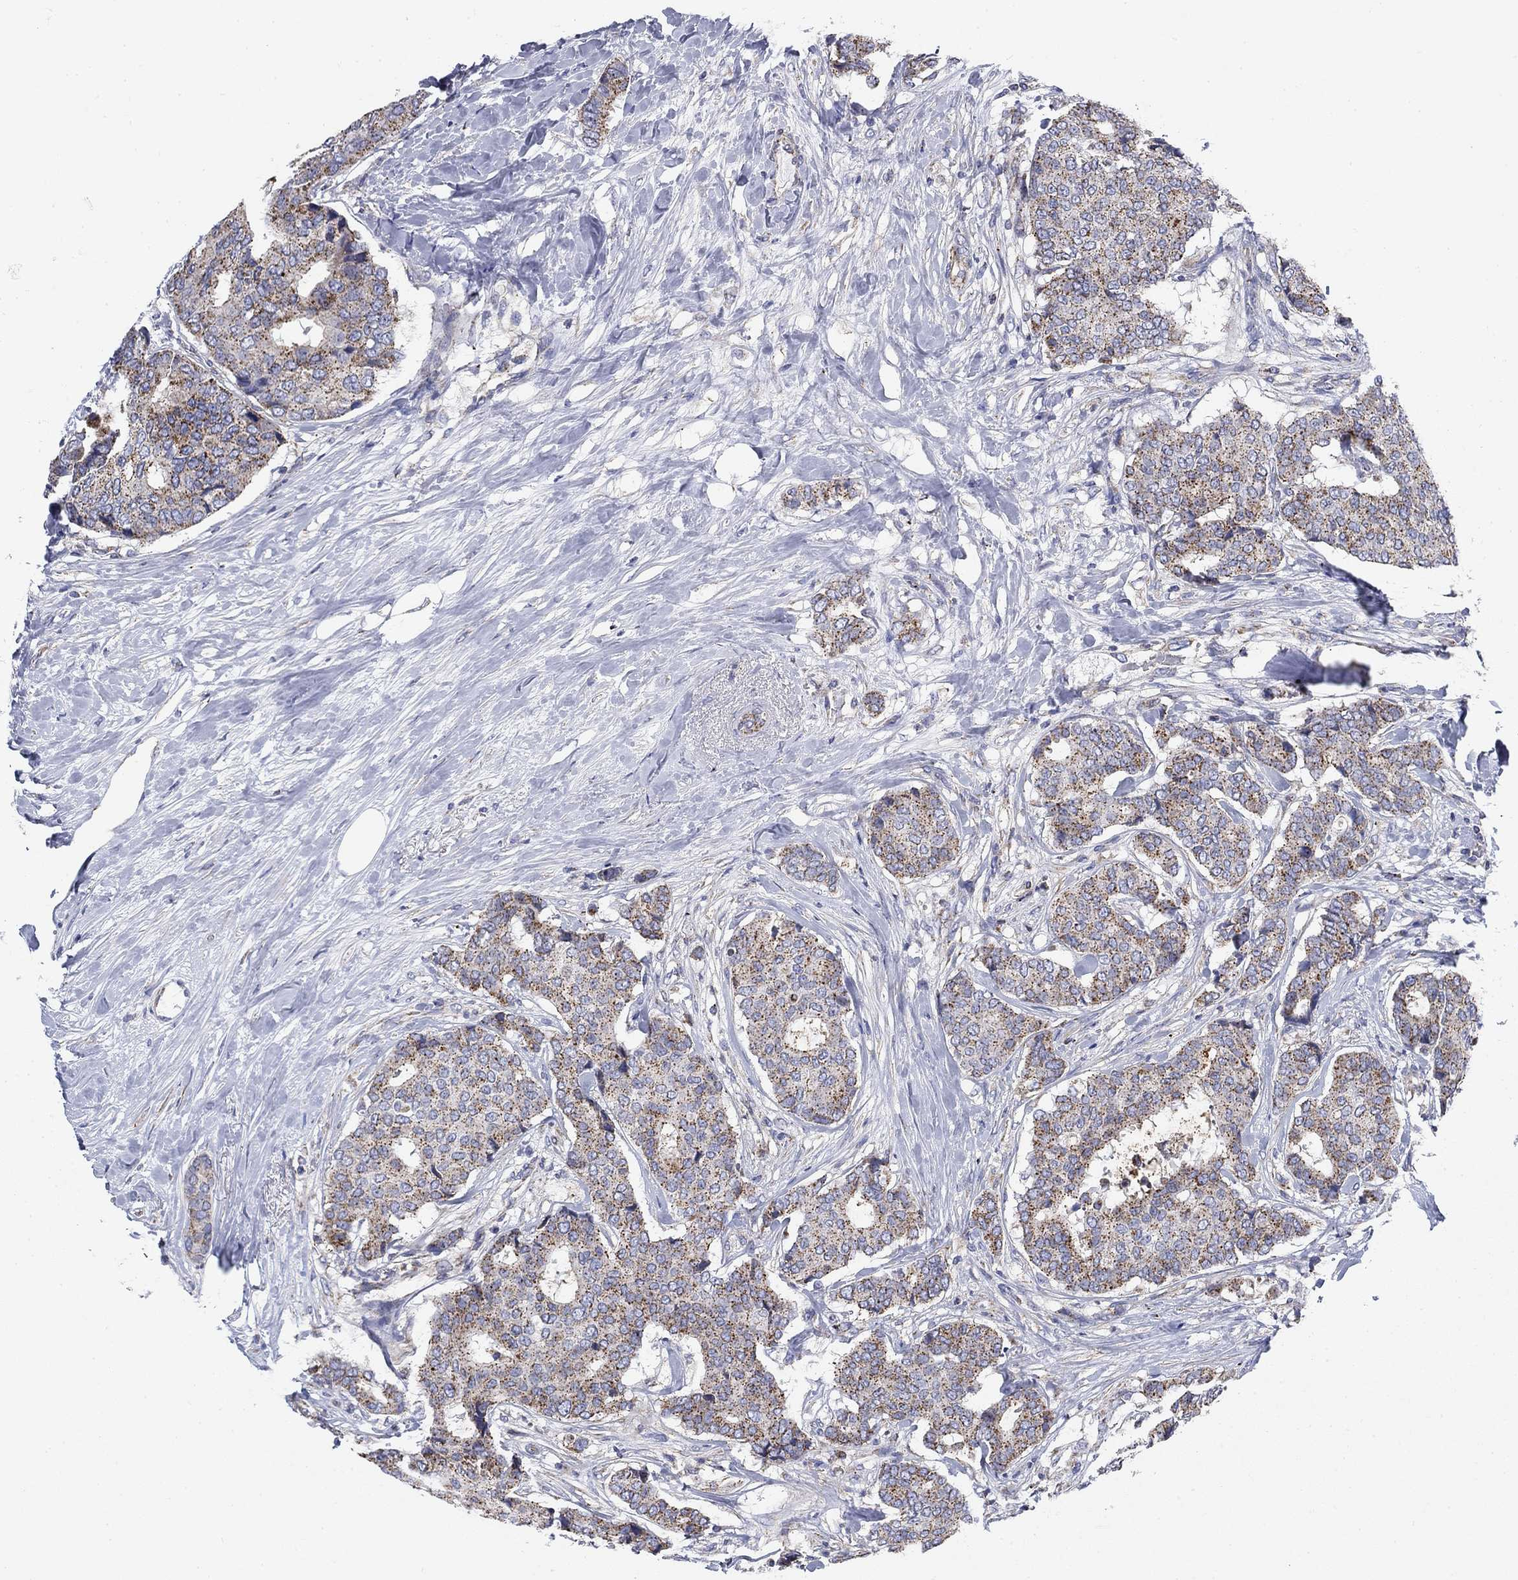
{"staining": {"intensity": "weak", "quantity": "25%-75%", "location": "cytoplasmic/membranous"}, "tissue": "breast cancer", "cell_type": "Tumor cells", "image_type": "cancer", "snomed": [{"axis": "morphology", "description": "Duct carcinoma"}, {"axis": "topography", "description": "Breast"}], "caption": "A photomicrograph of human breast invasive ductal carcinoma stained for a protein shows weak cytoplasmic/membranous brown staining in tumor cells.", "gene": "NACAD", "patient": {"sex": "female", "age": 75}}